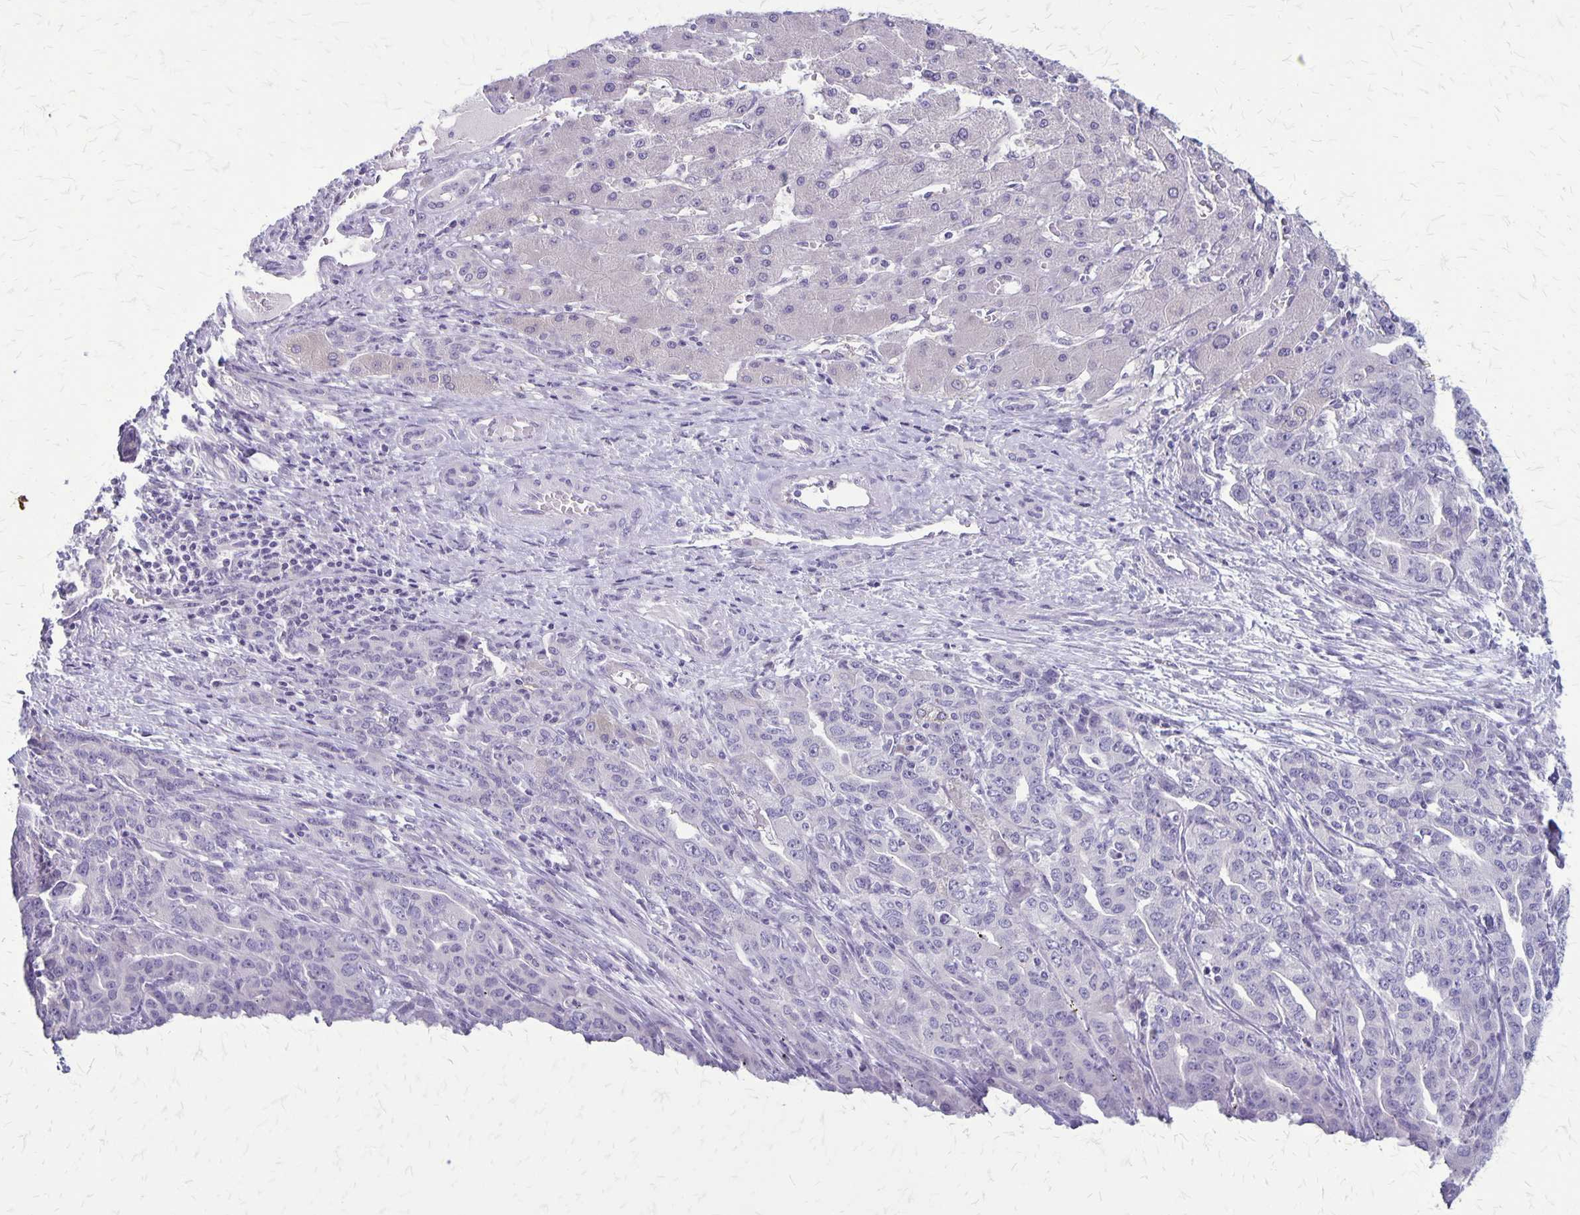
{"staining": {"intensity": "negative", "quantity": "none", "location": "none"}, "tissue": "liver cancer", "cell_type": "Tumor cells", "image_type": "cancer", "snomed": [{"axis": "morphology", "description": "Cholangiocarcinoma"}, {"axis": "topography", "description": "Liver"}], "caption": "IHC photomicrograph of human cholangiocarcinoma (liver) stained for a protein (brown), which shows no positivity in tumor cells.", "gene": "PLXNB3", "patient": {"sex": "male", "age": 59}}